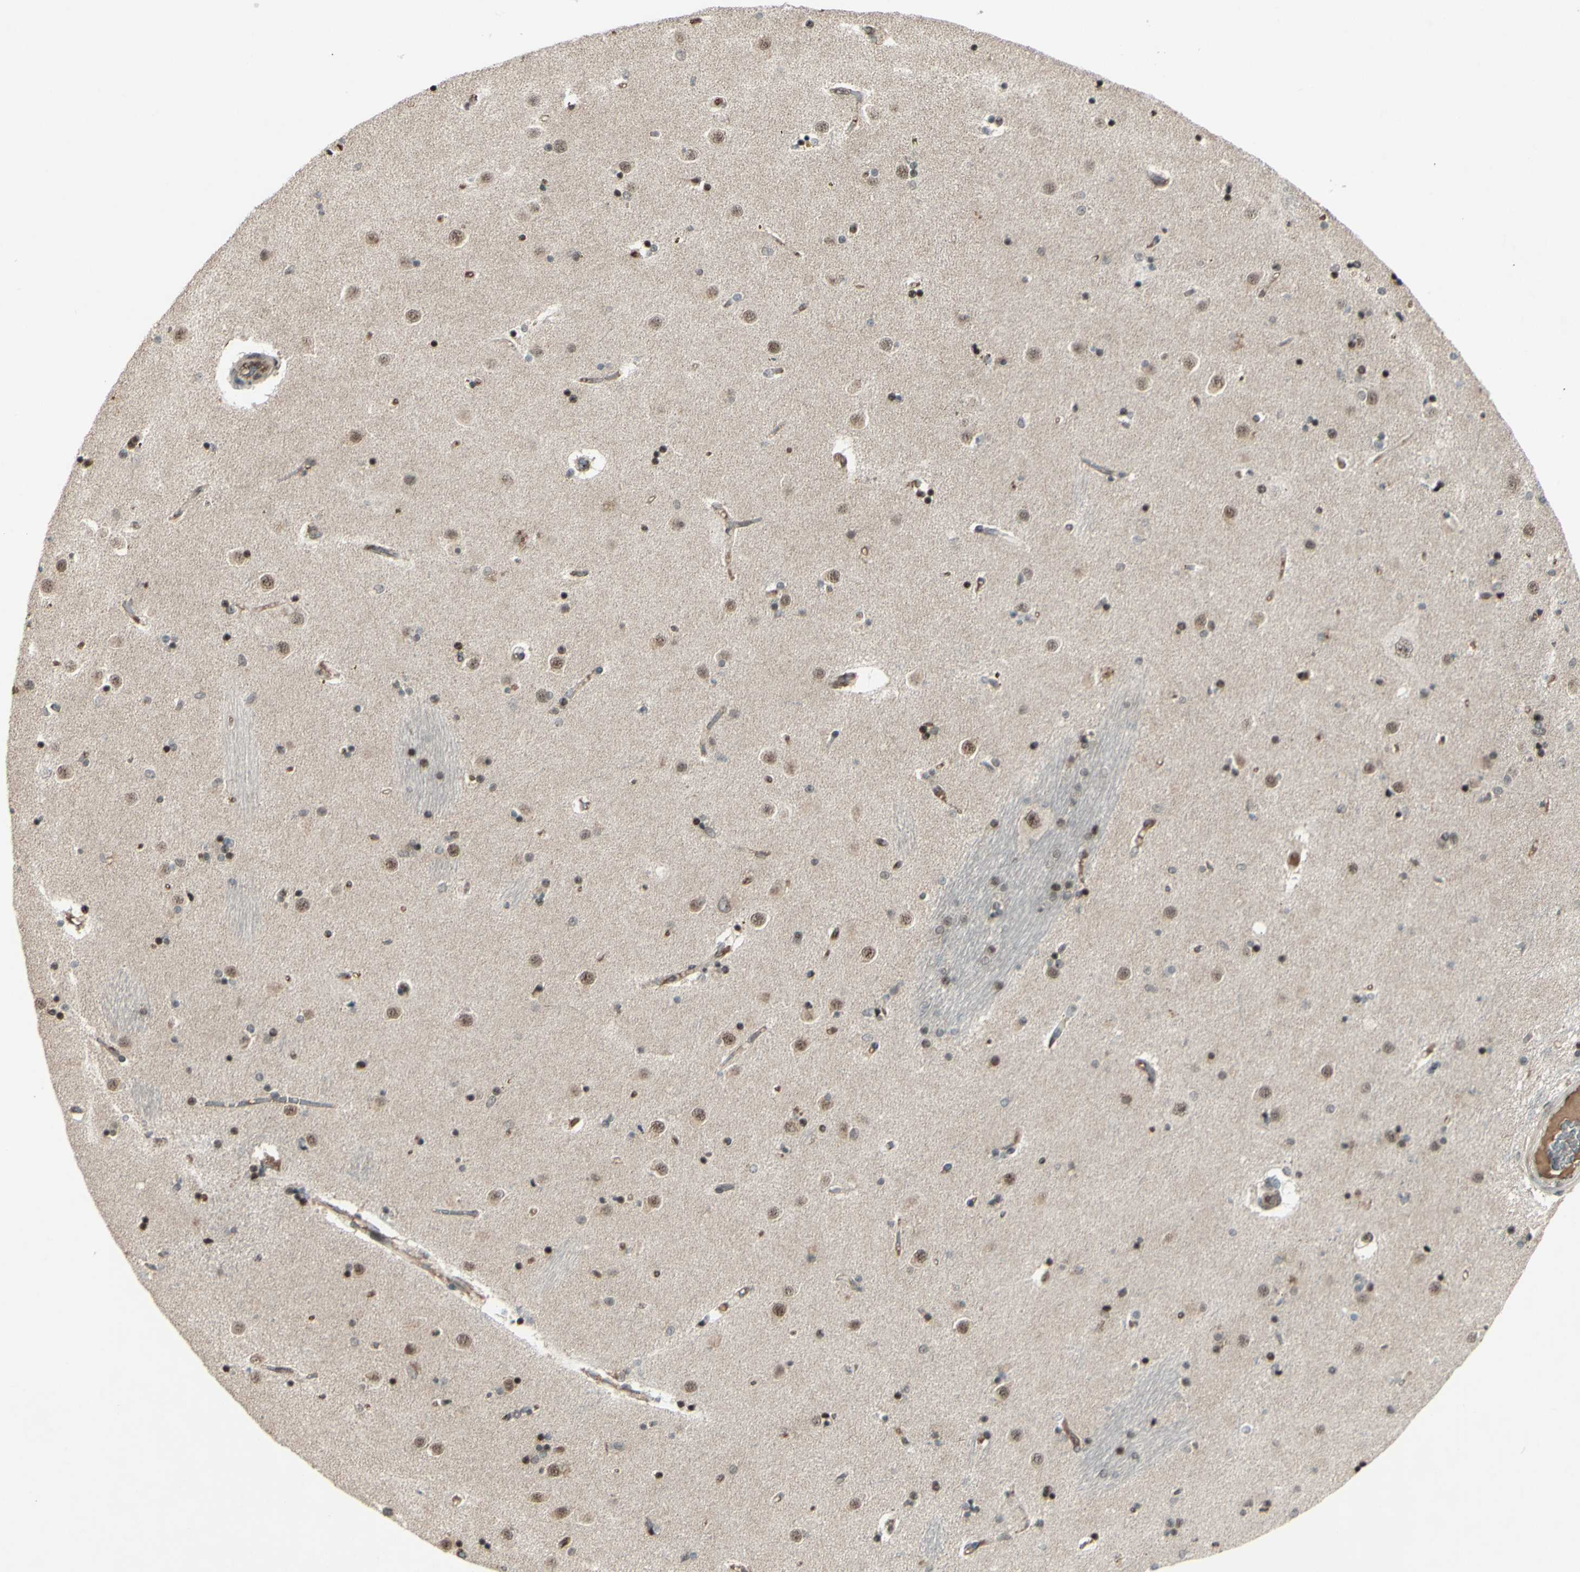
{"staining": {"intensity": "moderate", "quantity": "<25%", "location": "nuclear"}, "tissue": "caudate", "cell_type": "Glial cells", "image_type": "normal", "snomed": [{"axis": "morphology", "description": "Normal tissue, NOS"}, {"axis": "topography", "description": "Lateral ventricle wall"}], "caption": "Immunohistochemical staining of normal human caudate reveals <25% levels of moderate nuclear protein expression in about <25% of glial cells.", "gene": "SNW1", "patient": {"sex": "female", "age": 54}}